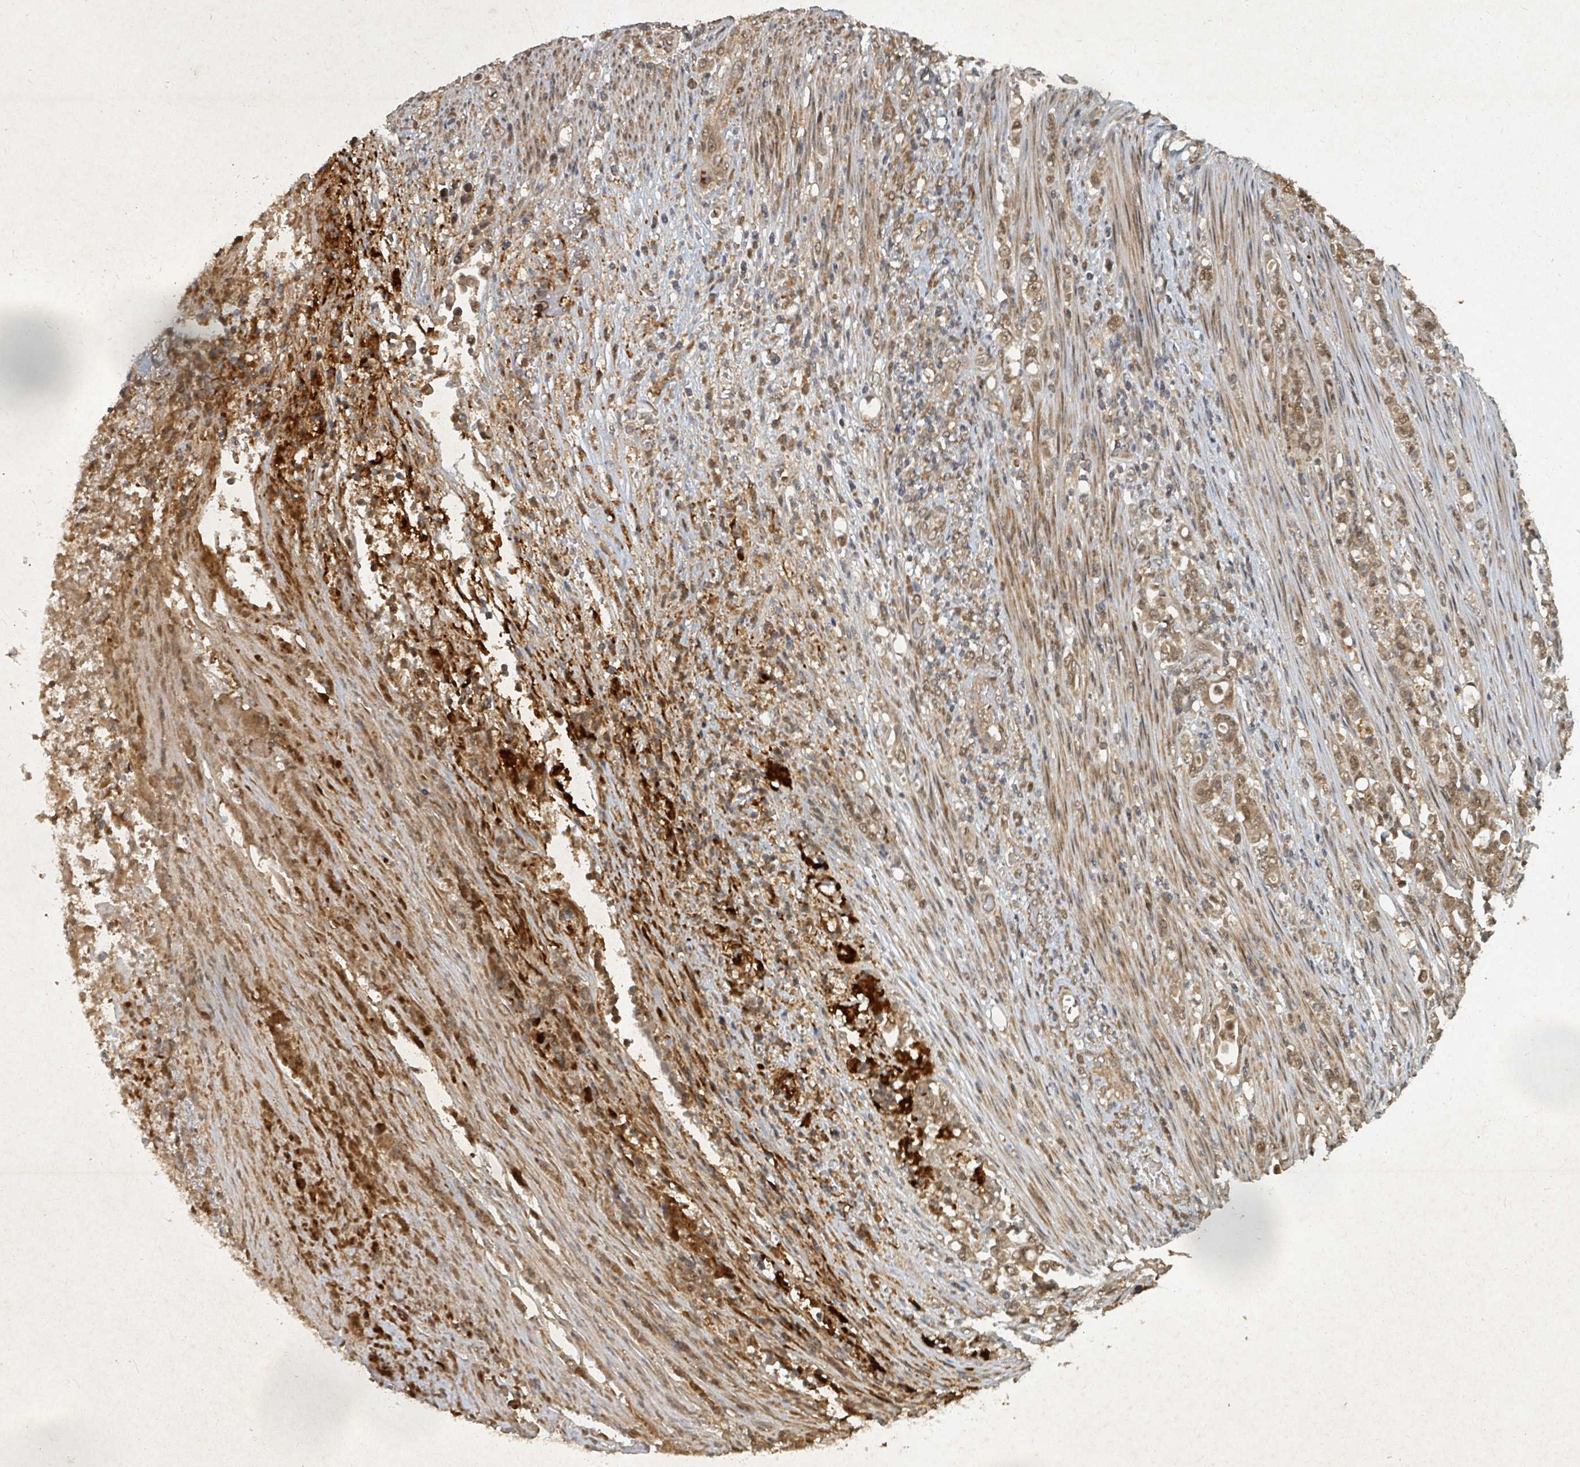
{"staining": {"intensity": "moderate", "quantity": ">75%", "location": "cytoplasmic/membranous,nuclear"}, "tissue": "stomach cancer", "cell_type": "Tumor cells", "image_type": "cancer", "snomed": [{"axis": "morphology", "description": "Normal tissue, NOS"}, {"axis": "morphology", "description": "Adenocarcinoma, NOS"}, {"axis": "topography", "description": "Stomach"}], "caption": "There is medium levels of moderate cytoplasmic/membranous and nuclear staining in tumor cells of stomach cancer, as demonstrated by immunohistochemical staining (brown color).", "gene": "KDM4E", "patient": {"sex": "female", "age": 79}}